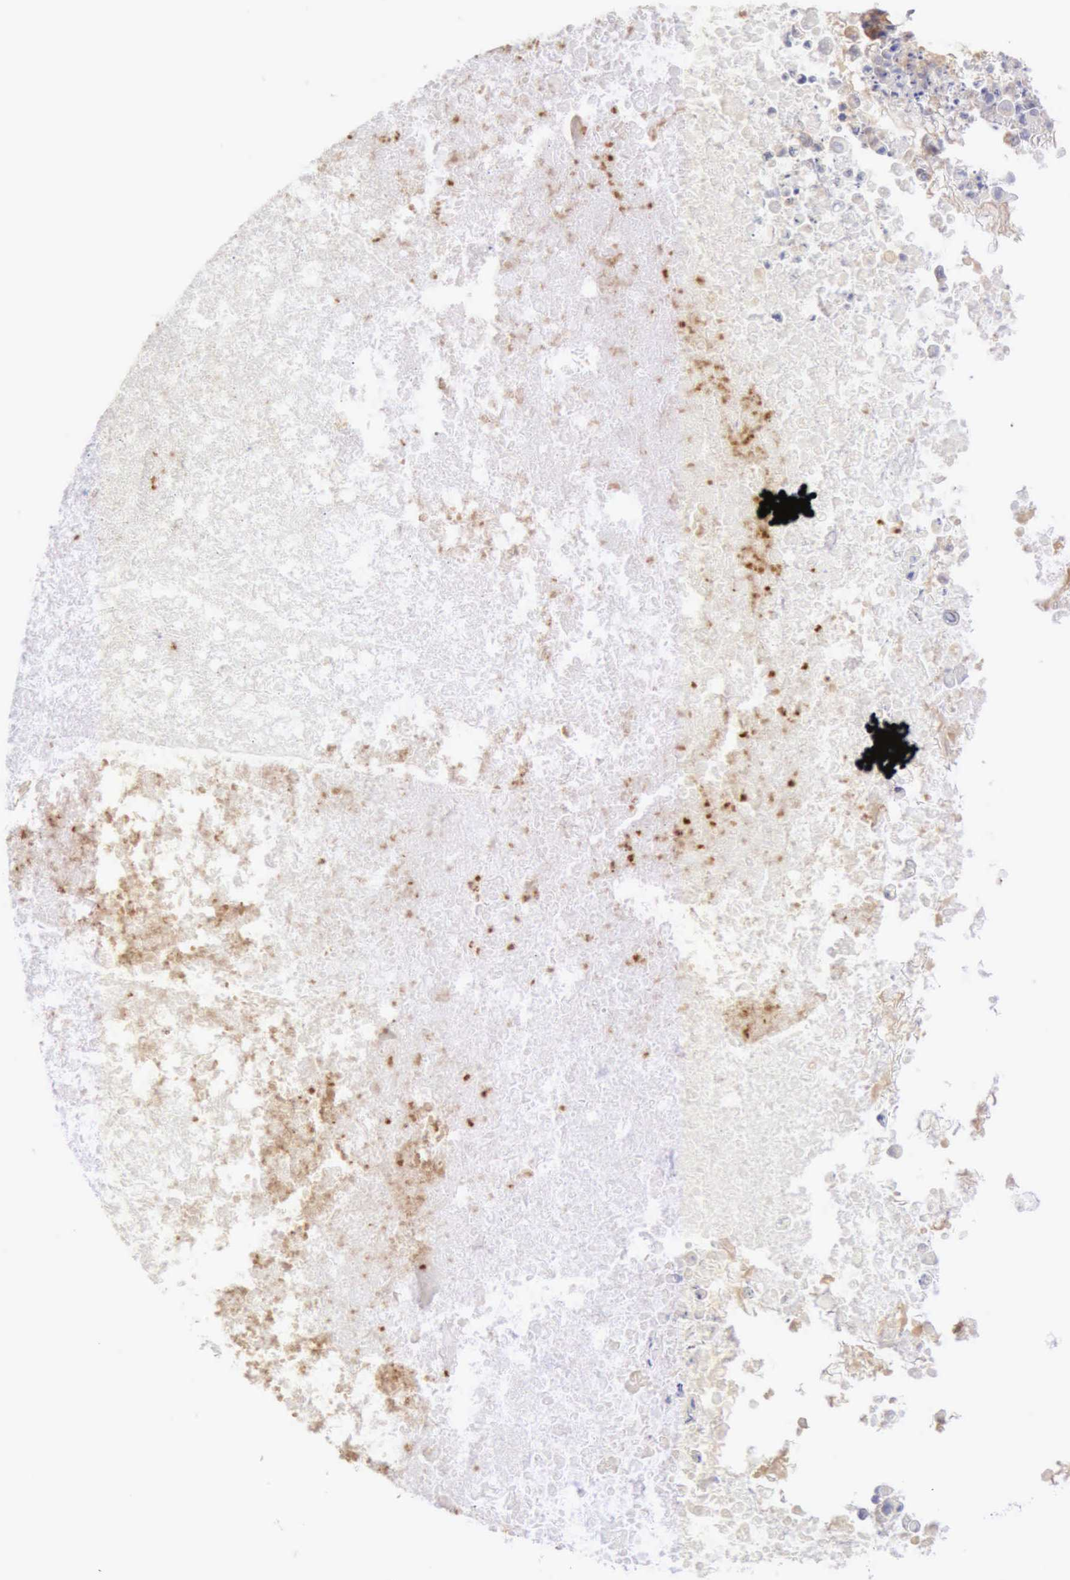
{"staining": {"intensity": "moderate", "quantity": "25%-75%", "location": "cytoplasmic/membranous"}, "tissue": "ovarian cancer", "cell_type": "Tumor cells", "image_type": "cancer", "snomed": [{"axis": "morphology", "description": "Cystadenocarcinoma, mucinous, NOS"}, {"axis": "topography", "description": "Ovary"}], "caption": "Tumor cells demonstrate medium levels of moderate cytoplasmic/membranous expression in about 25%-75% of cells in human mucinous cystadenocarcinoma (ovarian). (DAB (3,3'-diaminobenzidine) = brown stain, brightfield microscopy at high magnification).", "gene": "ARHGAP4", "patient": {"sex": "female", "age": 37}}